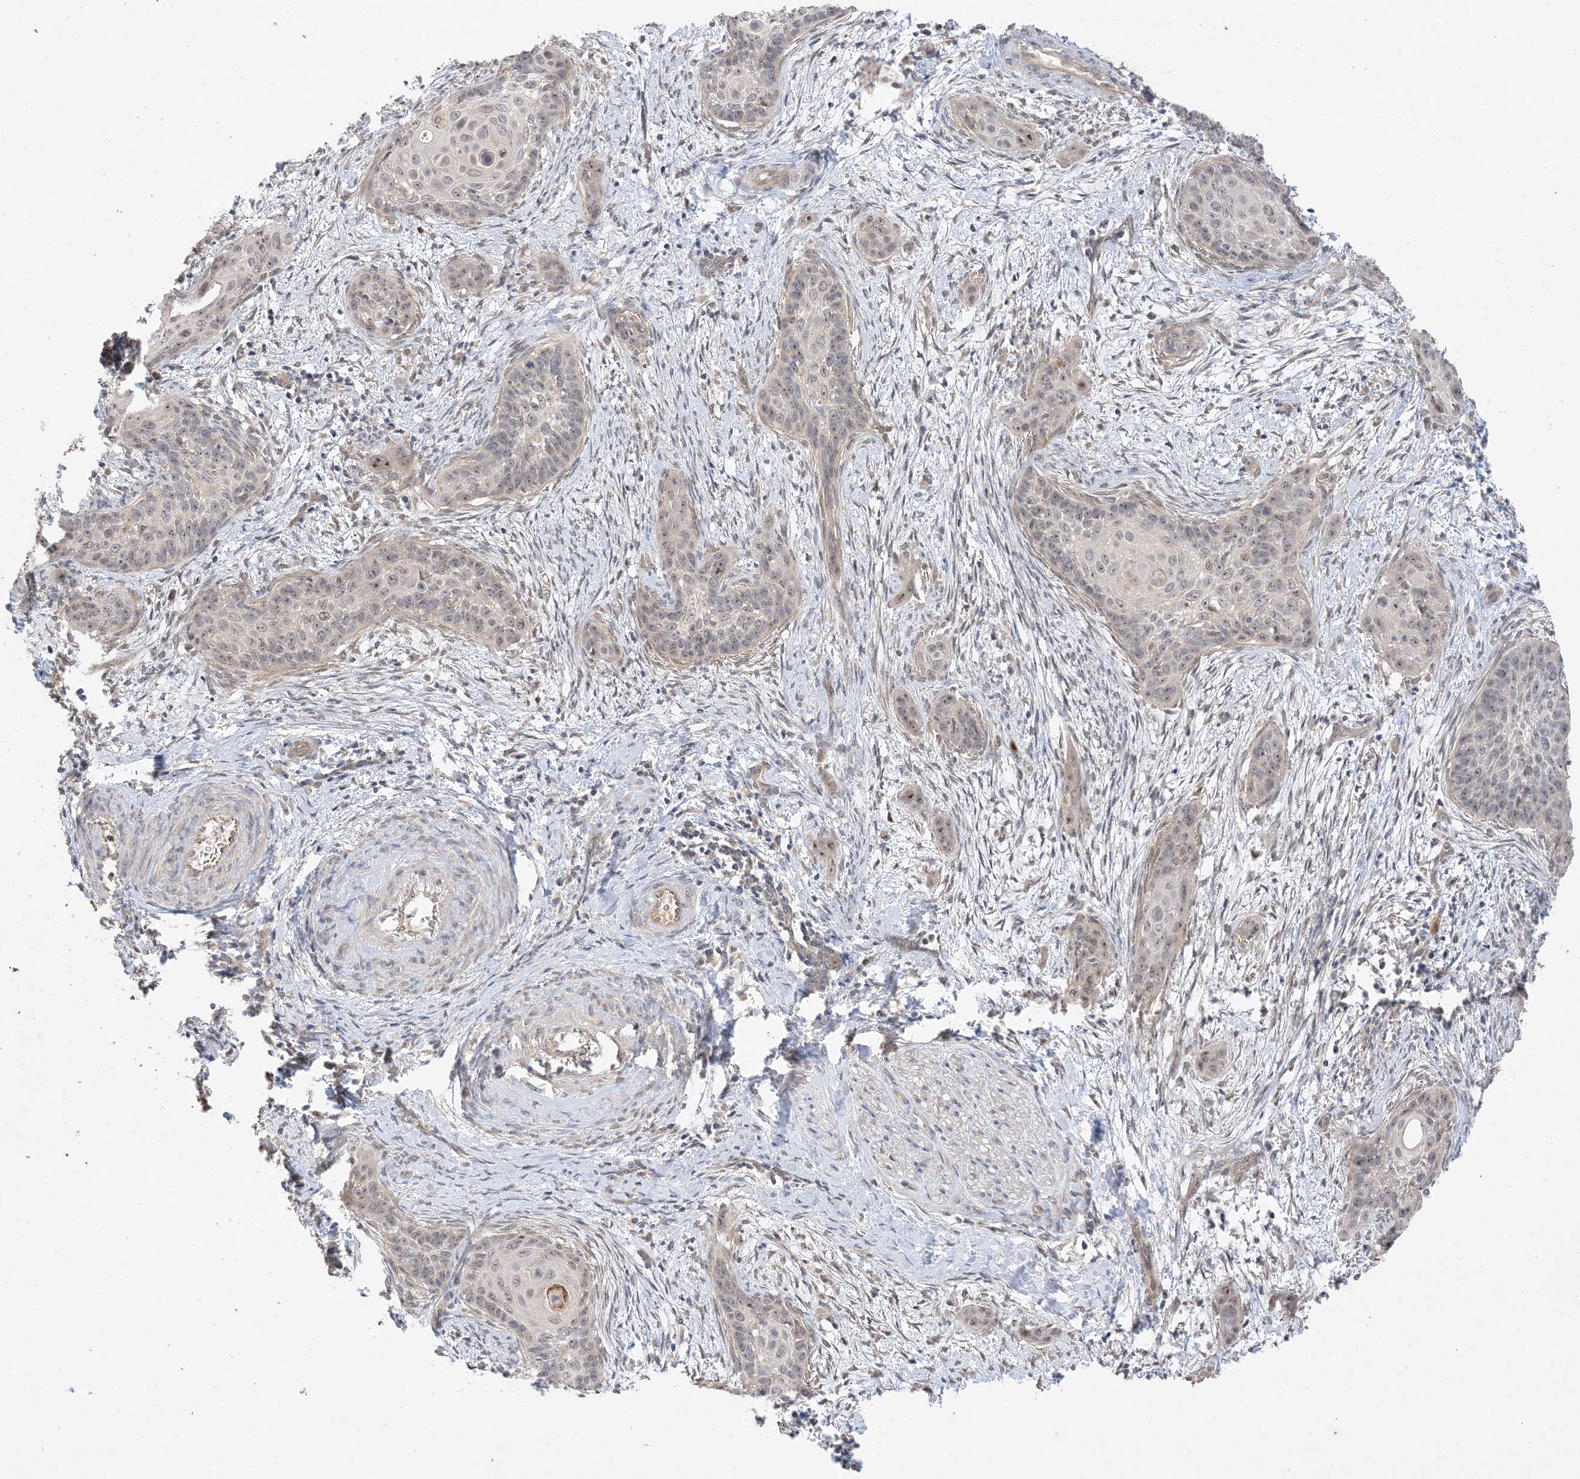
{"staining": {"intensity": "weak", "quantity": "<25%", "location": "nuclear"}, "tissue": "cervical cancer", "cell_type": "Tumor cells", "image_type": "cancer", "snomed": [{"axis": "morphology", "description": "Squamous cell carcinoma, NOS"}, {"axis": "topography", "description": "Cervix"}], "caption": "Tumor cells are negative for brown protein staining in squamous cell carcinoma (cervical).", "gene": "DDX18", "patient": {"sex": "female", "age": 33}}